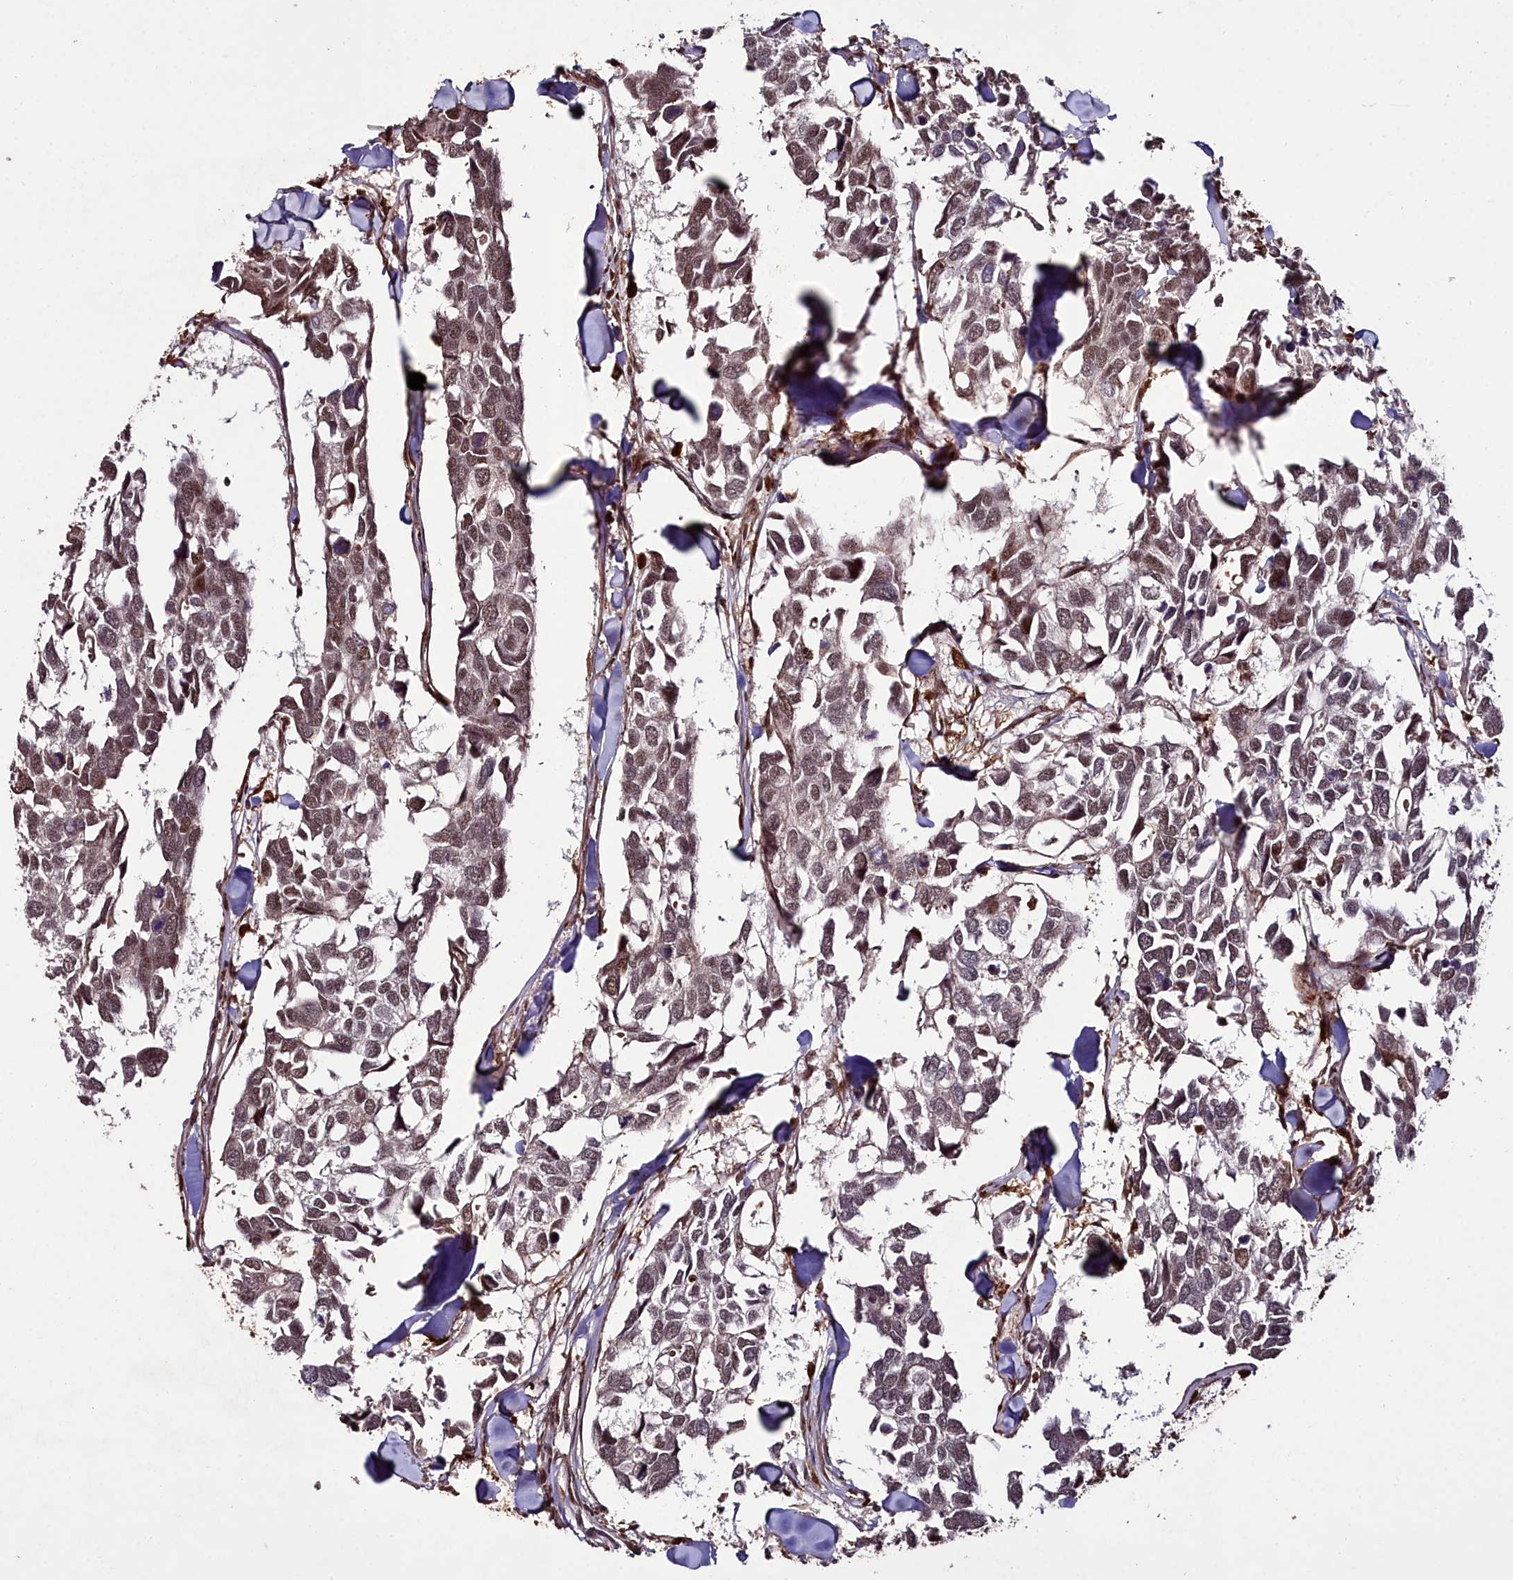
{"staining": {"intensity": "moderate", "quantity": ">75%", "location": "nuclear"}, "tissue": "breast cancer", "cell_type": "Tumor cells", "image_type": "cancer", "snomed": [{"axis": "morphology", "description": "Duct carcinoma"}, {"axis": "topography", "description": "Breast"}], "caption": "Human breast cancer stained with a protein marker displays moderate staining in tumor cells.", "gene": "CXXC1", "patient": {"sex": "female", "age": 83}}